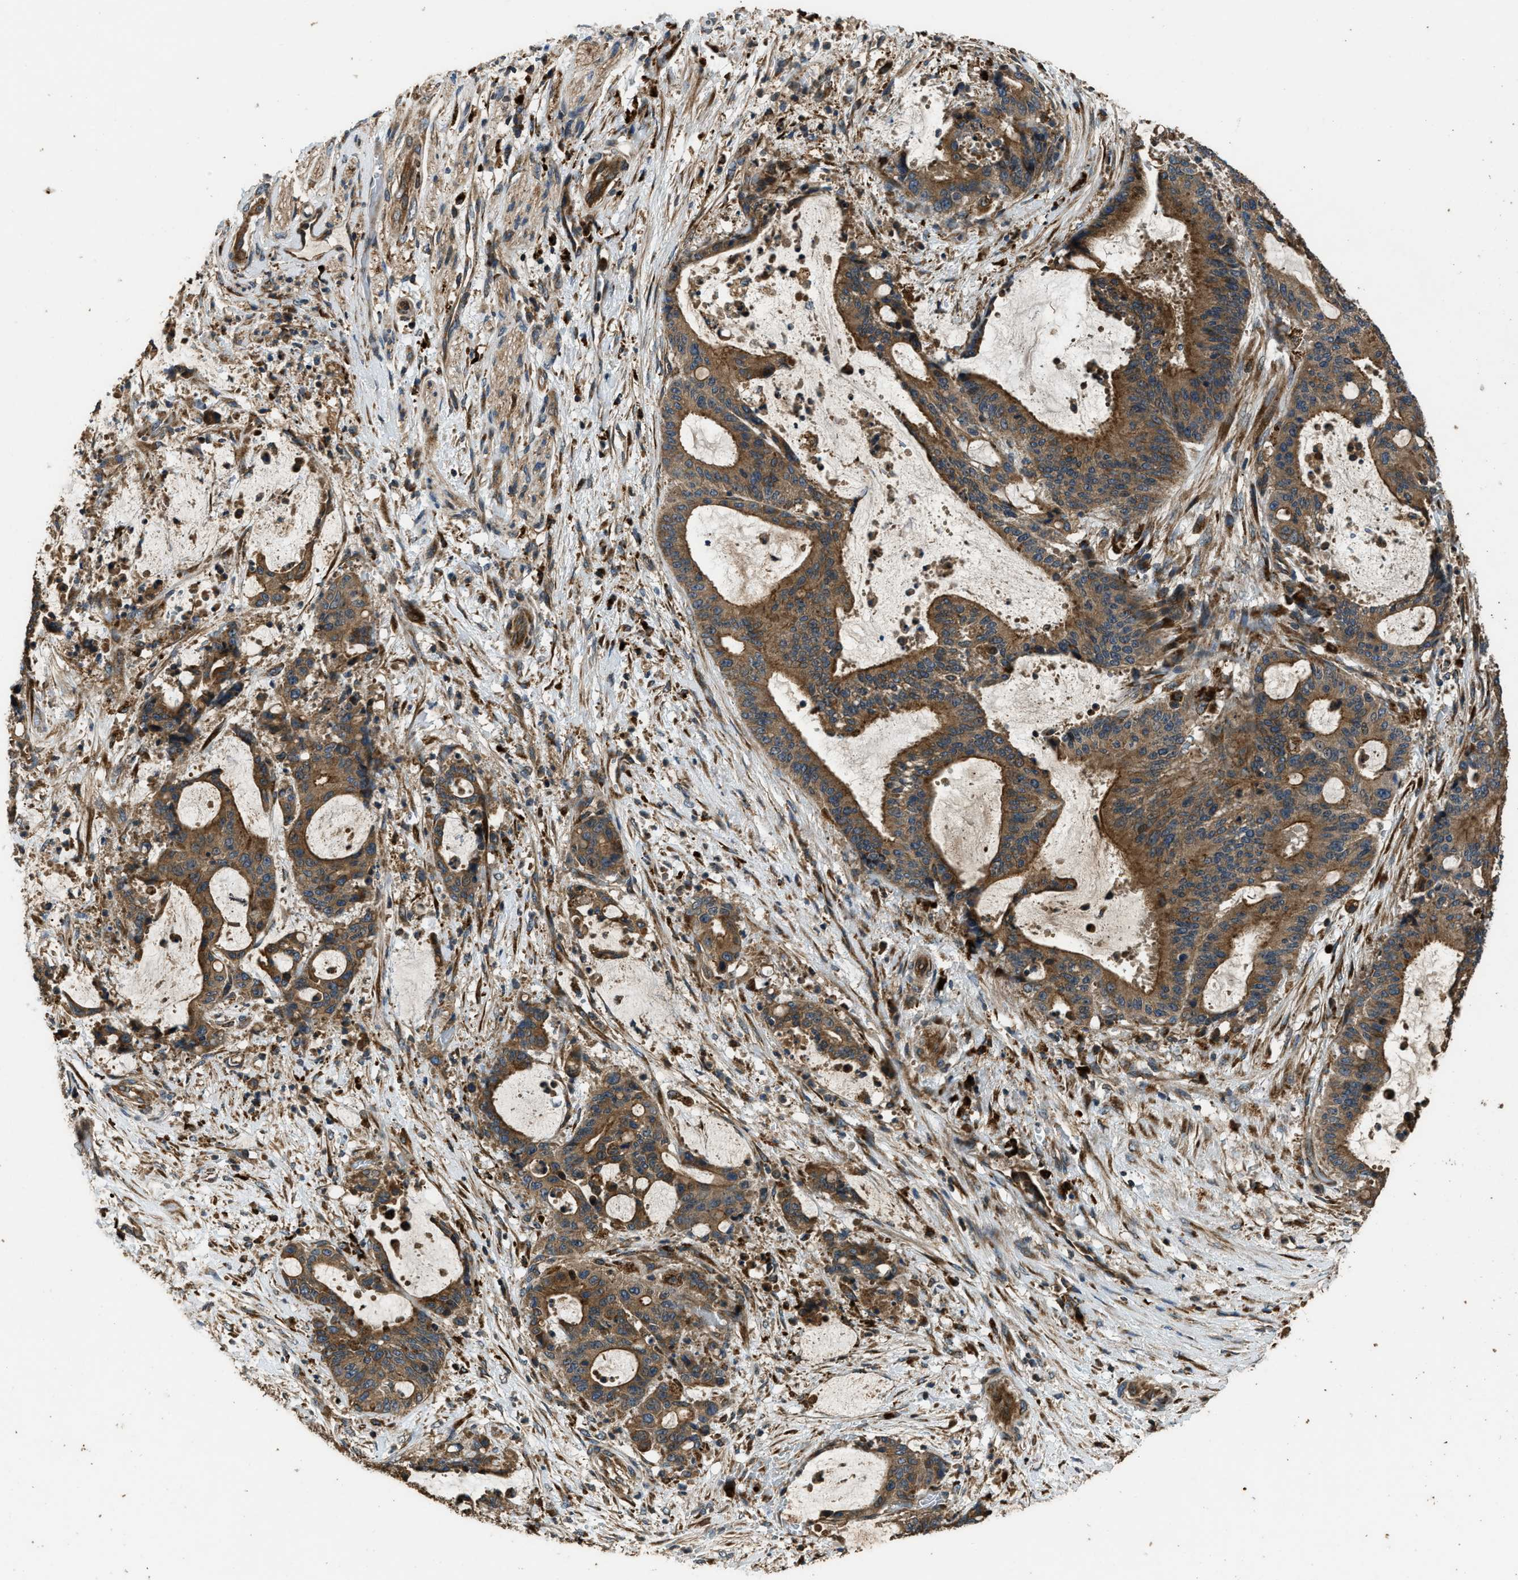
{"staining": {"intensity": "strong", "quantity": ">75%", "location": "cytoplasmic/membranous"}, "tissue": "liver cancer", "cell_type": "Tumor cells", "image_type": "cancer", "snomed": [{"axis": "morphology", "description": "Normal tissue, NOS"}, {"axis": "morphology", "description": "Cholangiocarcinoma"}, {"axis": "topography", "description": "Liver"}, {"axis": "topography", "description": "Peripheral nerve tissue"}], "caption": "Liver cancer was stained to show a protein in brown. There is high levels of strong cytoplasmic/membranous staining in about >75% of tumor cells. (Brightfield microscopy of DAB IHC at high magnification).", "gene": "GGH", "patient": {"sex": "female", "age": 73}}